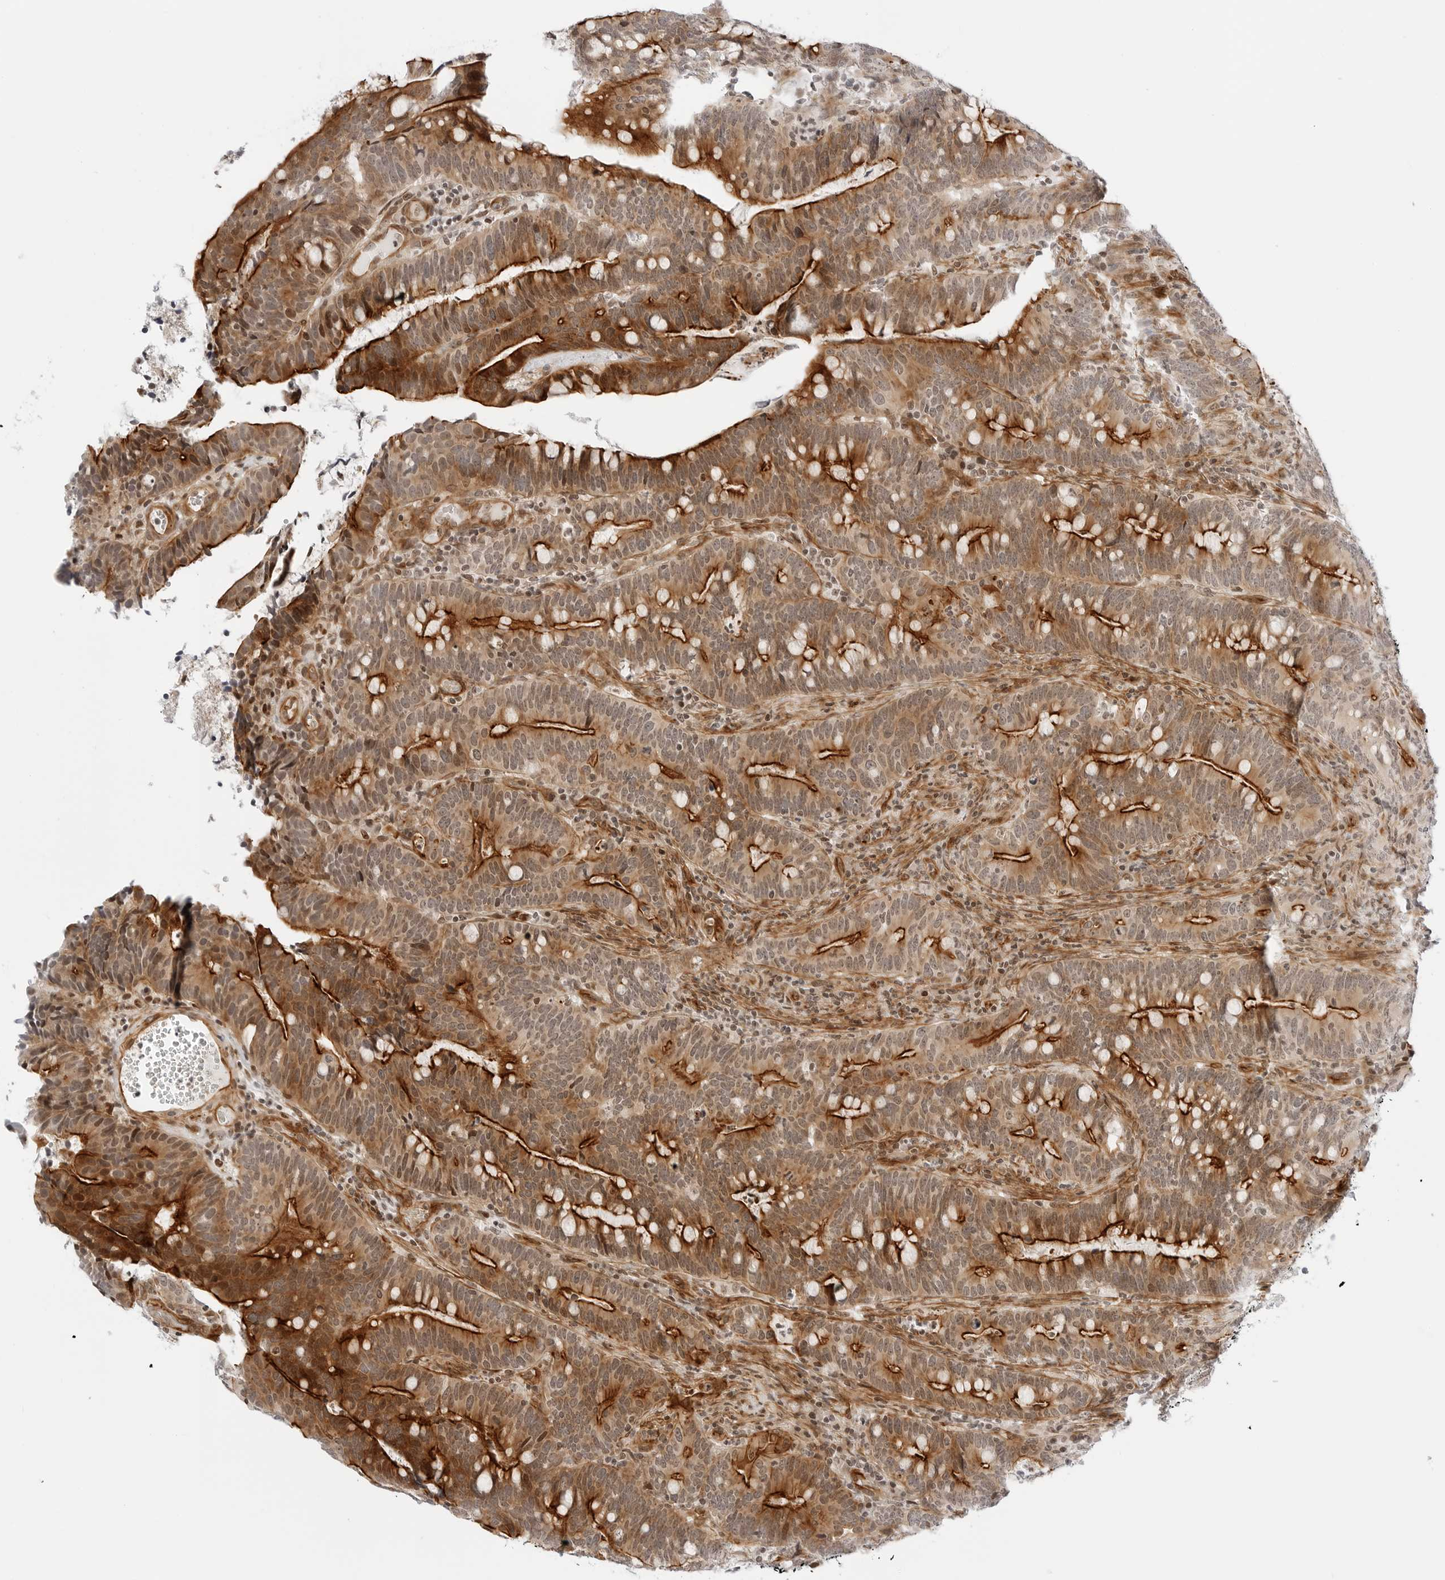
{"staining": {"intensity": "strong", "quantity": "25%-75%", "location": "cytoplasmic/membranous,nuclear"}, "tissue": "colorectal cancer", "cell_type": "Tumor cells", "image_type": "cancer", "snomed": [{"axis": "morphology", "description": "Adenocarcinoma, NOS"}, {"axis": "topography", "description": "Colon"}], "caption": "Immunohistochemistry (IHC) (DAB (3,3'-diaminobenzidine)) staining of human colorectal cancer displays strong cytoplasmic/membranous and nuclear protein staining in approximately 25%-75% of tumor cells.", "gene": "ZNF613", "patient": {"sex": "female", "age": 66}}